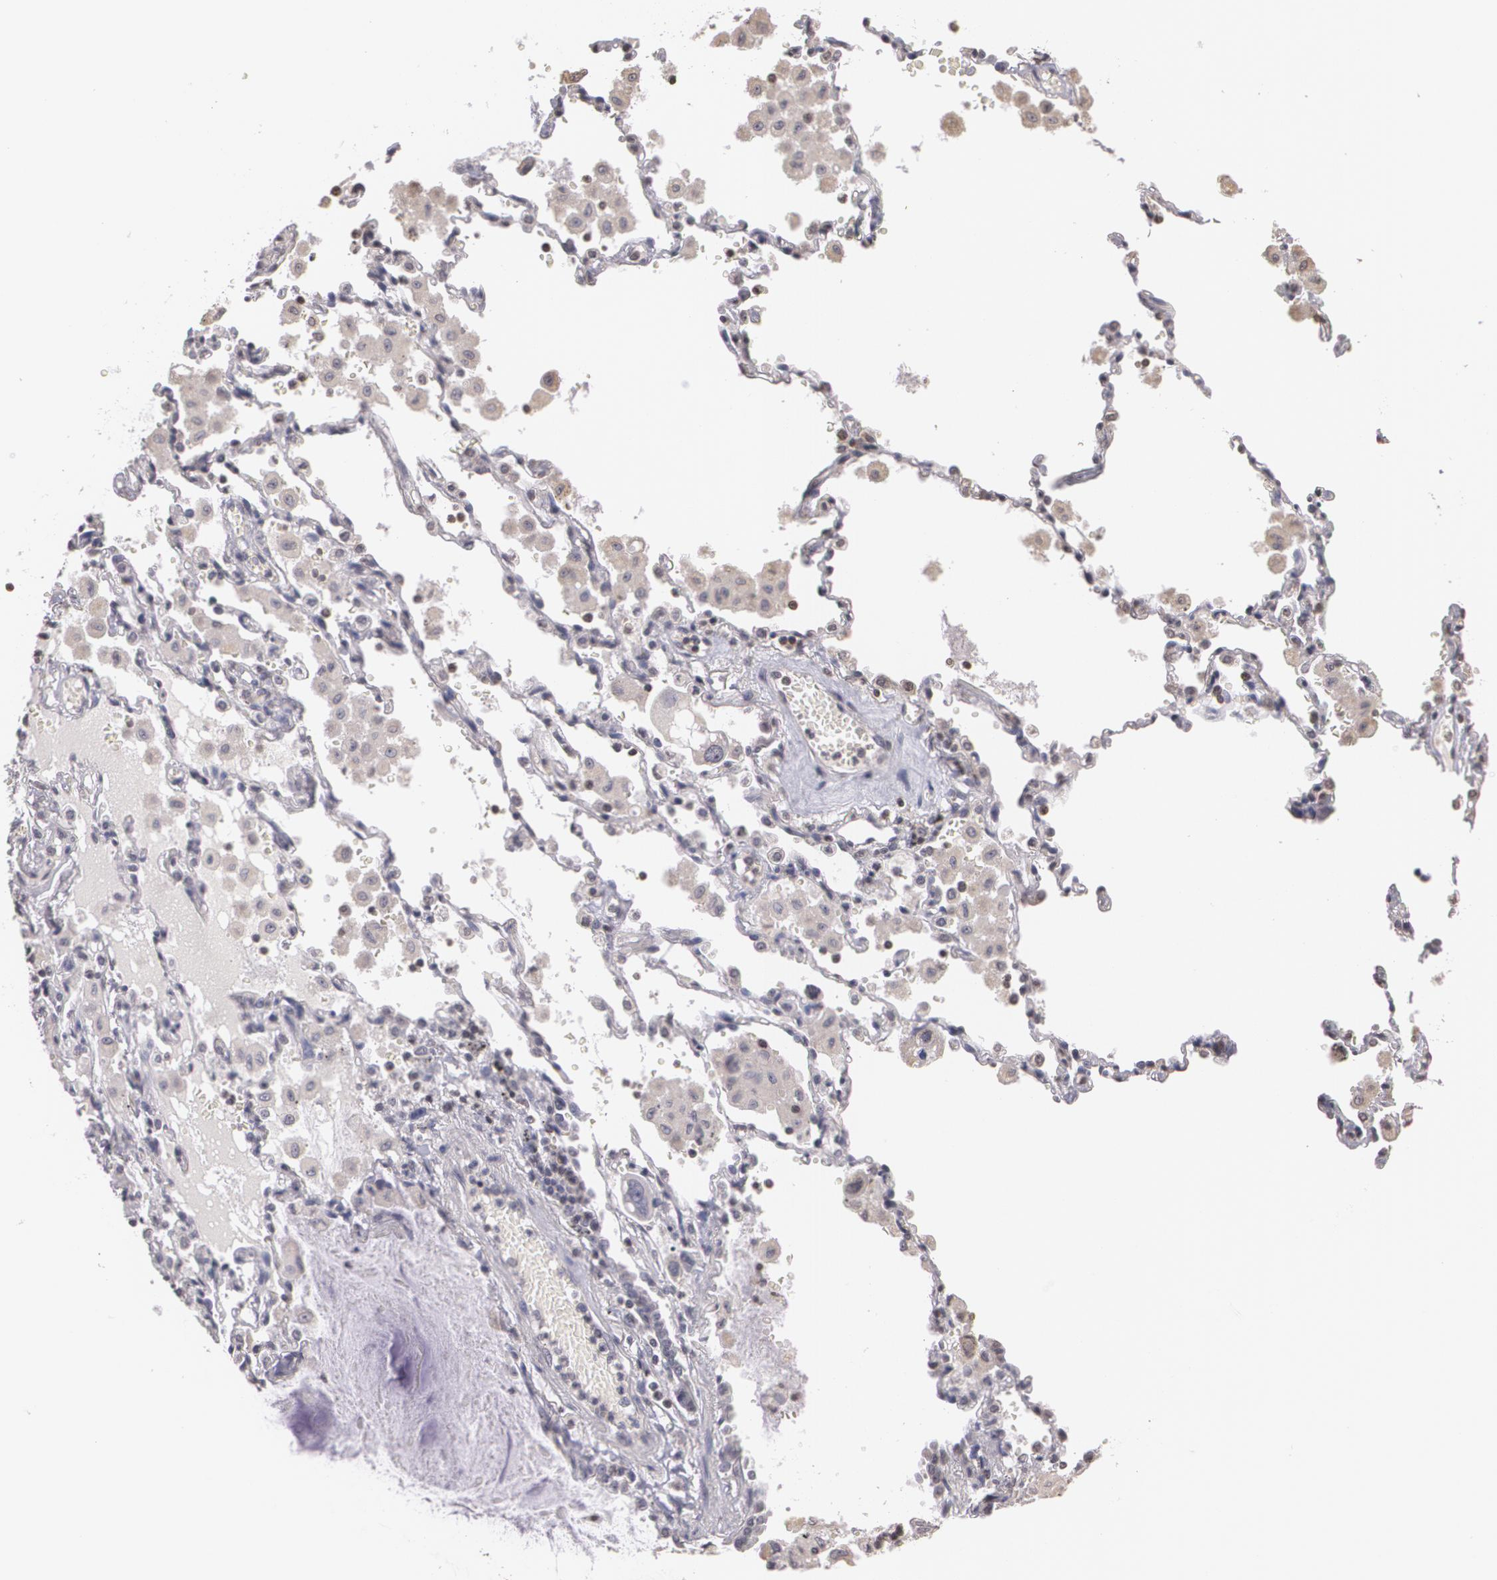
{"staining": {"intensity": "negative", "quantity": "none", "location": "none"}, "tissue": "lung cancer", "cell_type": "Tumor cells", "image_type": "cancer", "snomed": [{"axis": "morphology", "description": "Adenocarcinoma, NOS"}, {"axis": "topography", "description": "Lung"}], "caption": "Photomicrograph shows no significant protein positivity in tumor cells of lung cancer (adenocarcinoma). The staining is performed using DAB brown chromogen with nuclei counter-stained in using hematoxylin.", "gene": "THRB", "patient": {"sex": "male", "age": 64}}